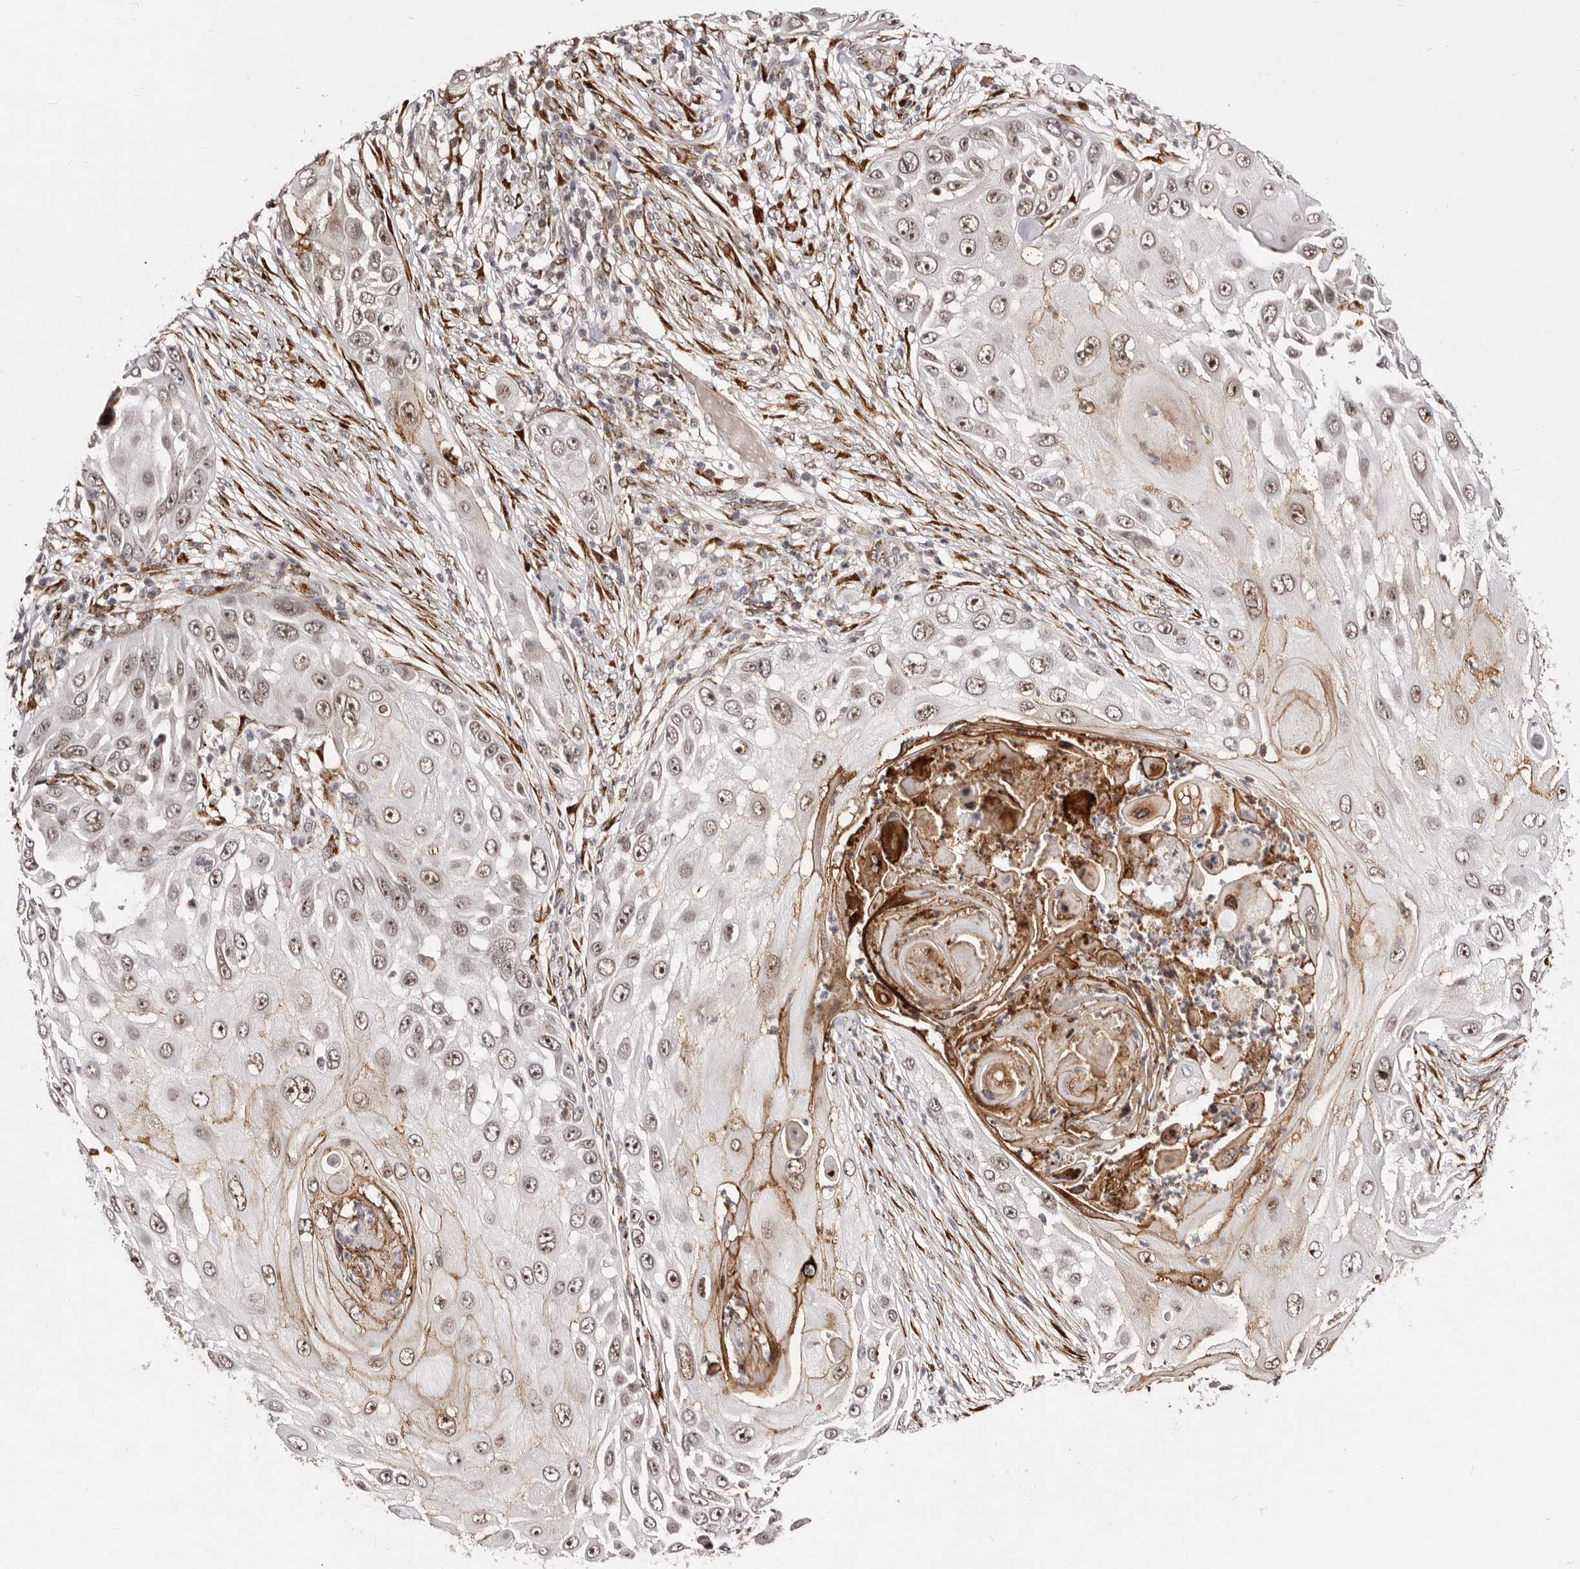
{"staining": {"intensity": "weak", "quantity": ">75%", "location": "nuclear"}, "tissue": "skin cancer", "cell_type": "Tumor cells", "image_type": "cancer", "snomed": [{"axis": "morphology", "description": "Squamous cell carcinoma, NOS"}, {"axis": "topography", "description": "Skin"}], "caption": "Protein staining of skin squamous cell carcinoma tissue reveals weak nuclear positivity in about >75% of tumor cells. The staining was performed using DAB, with brown indicating positive protein expression. Nuclei are stained blue with hematoxylin.", "gene": "SRCAP", "patient": {"sex": "female", "age": 44}}